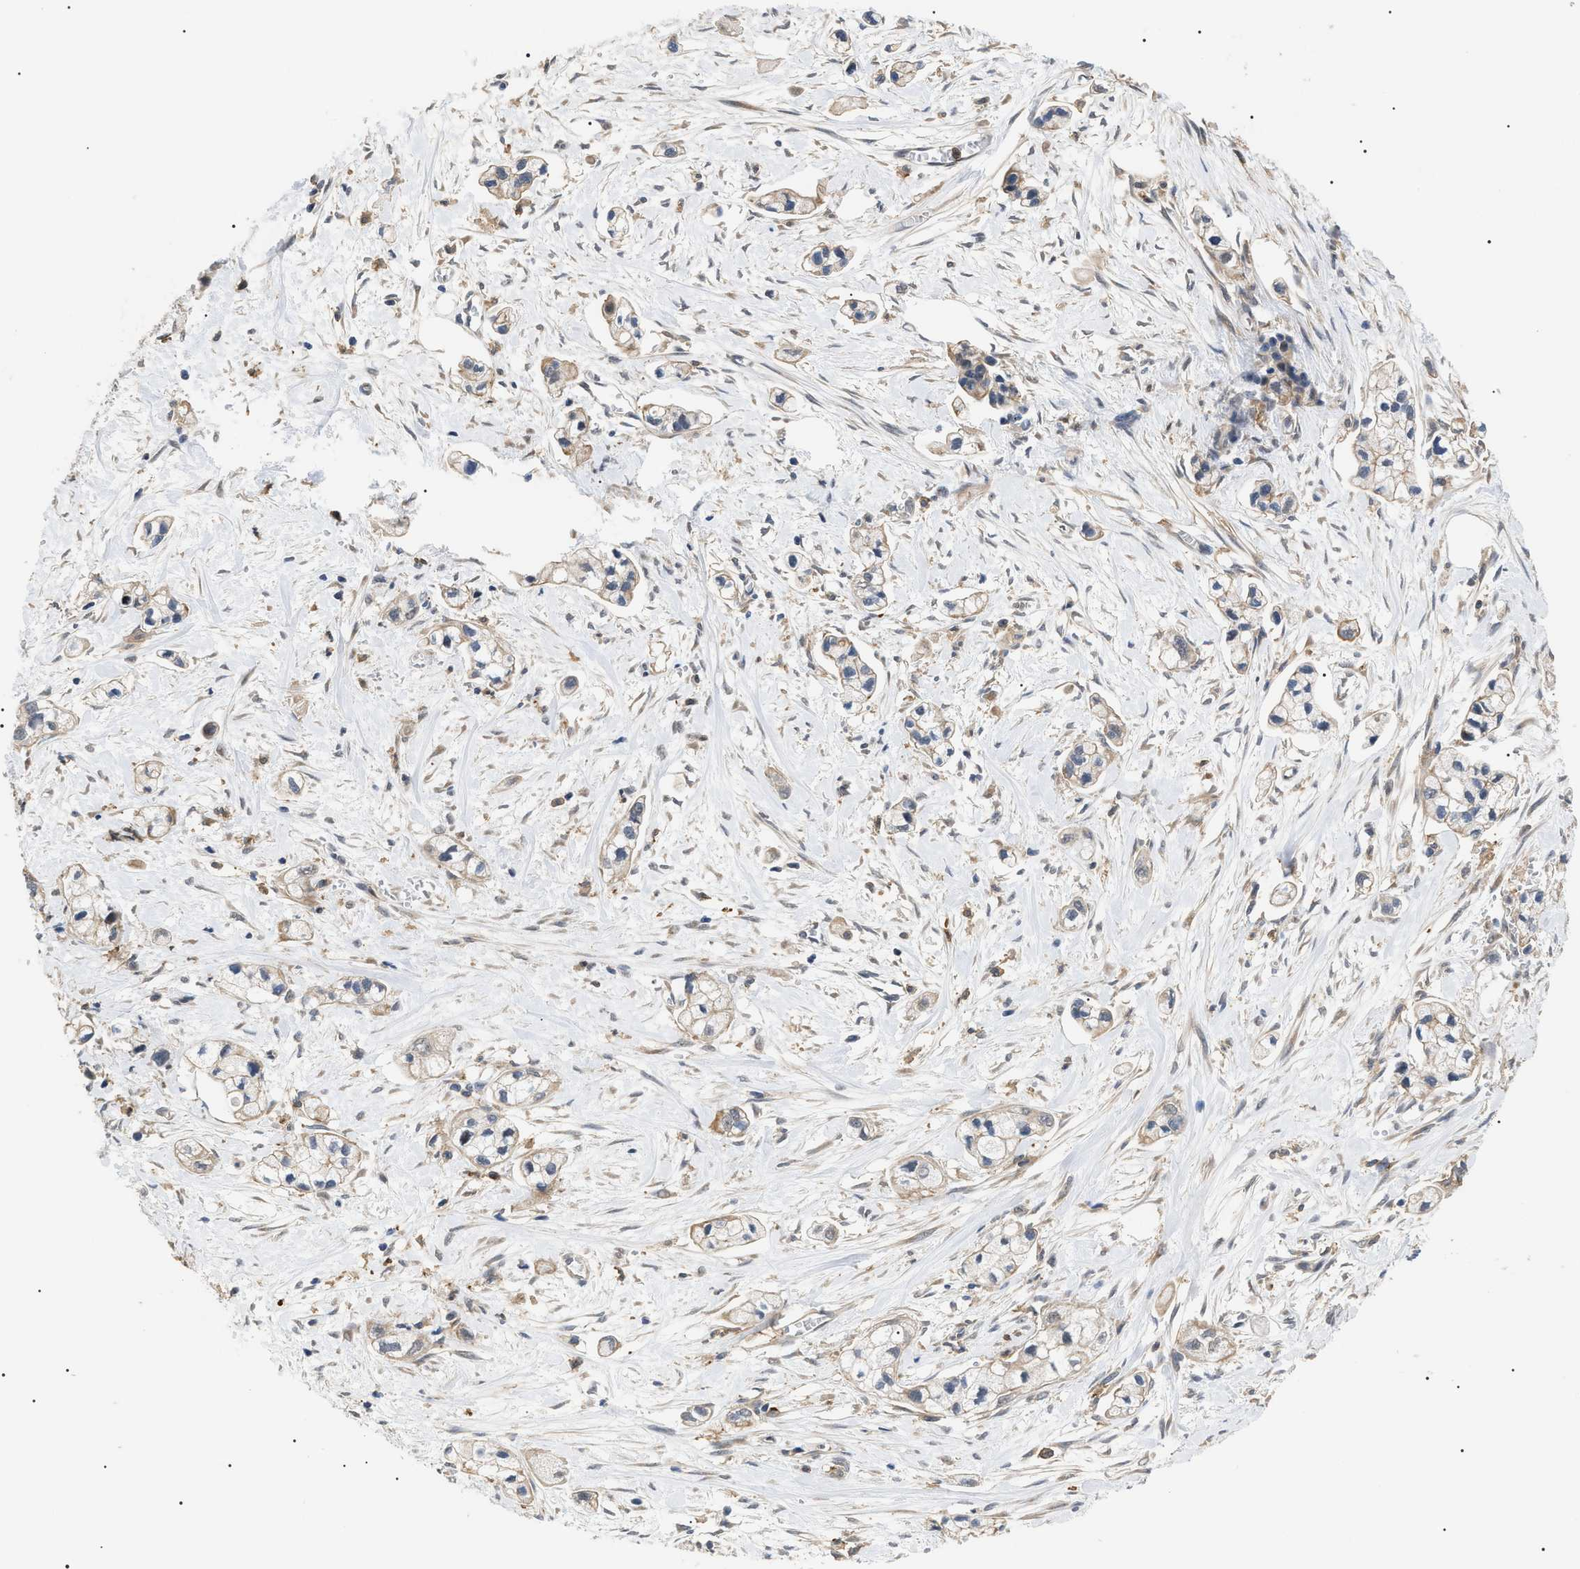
{"staining": {"intensity": "moderate", "quantity": ">75%", "location": "cytoplasmic/membranous"}, "tissue": "pancreatic cancer", "cell_type": "Tumor cells", "image_type": "cancer", "snomed": [{"axis": "morphology", "description": "Adenocarcinoma, NOS"}, {"axis": "topography", "description": "Pancreas"}], "caption": "This is an image of immunohistochemistry (IHC) staining of pancreatic cancer (adenocarcinoma), which shows moderate staining in the cytoplasmic/membranous of tumor cells.", "gene": "CD300A", "patient": {"sex": "male", "age": 74}}